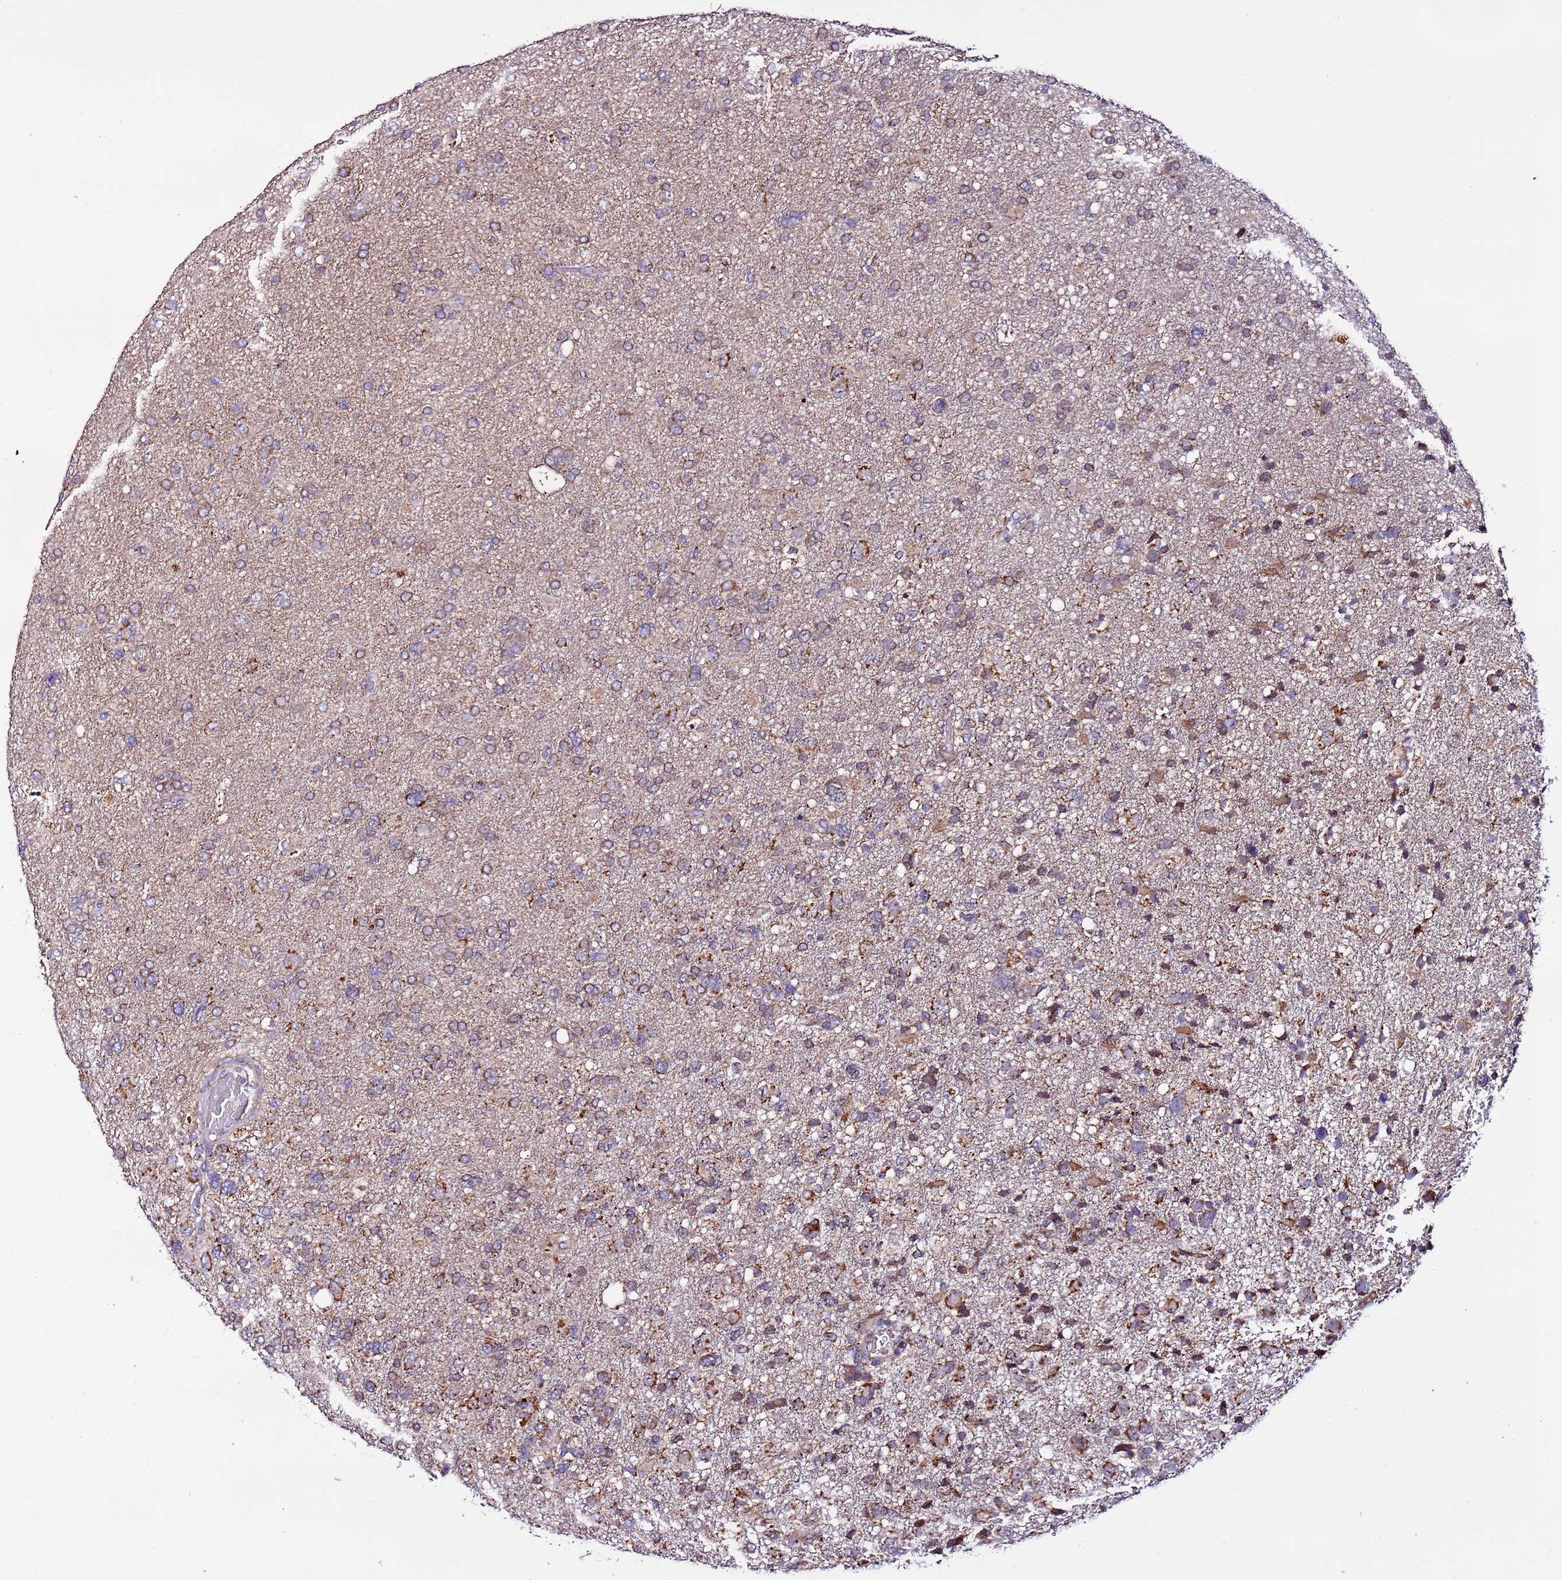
{"staining": {"intensity": "weak", "quantity": "<25%", "location": "cytoplasmic/membranous"}, "tissue": "glioma", "cell_type": "Tumor cells", "image_type": "cancer", "snomed": [{"axis": "morphology", "description": "Glioma, malignant, High grade"}, {"axis": "topography", "description": "Brain"}], "caption": "The histopathology image shows no staining of tumor cells in malignant high-grade glioma.", "gene": "UEVLD", "patient": {"sex": "male", "age": 61}}